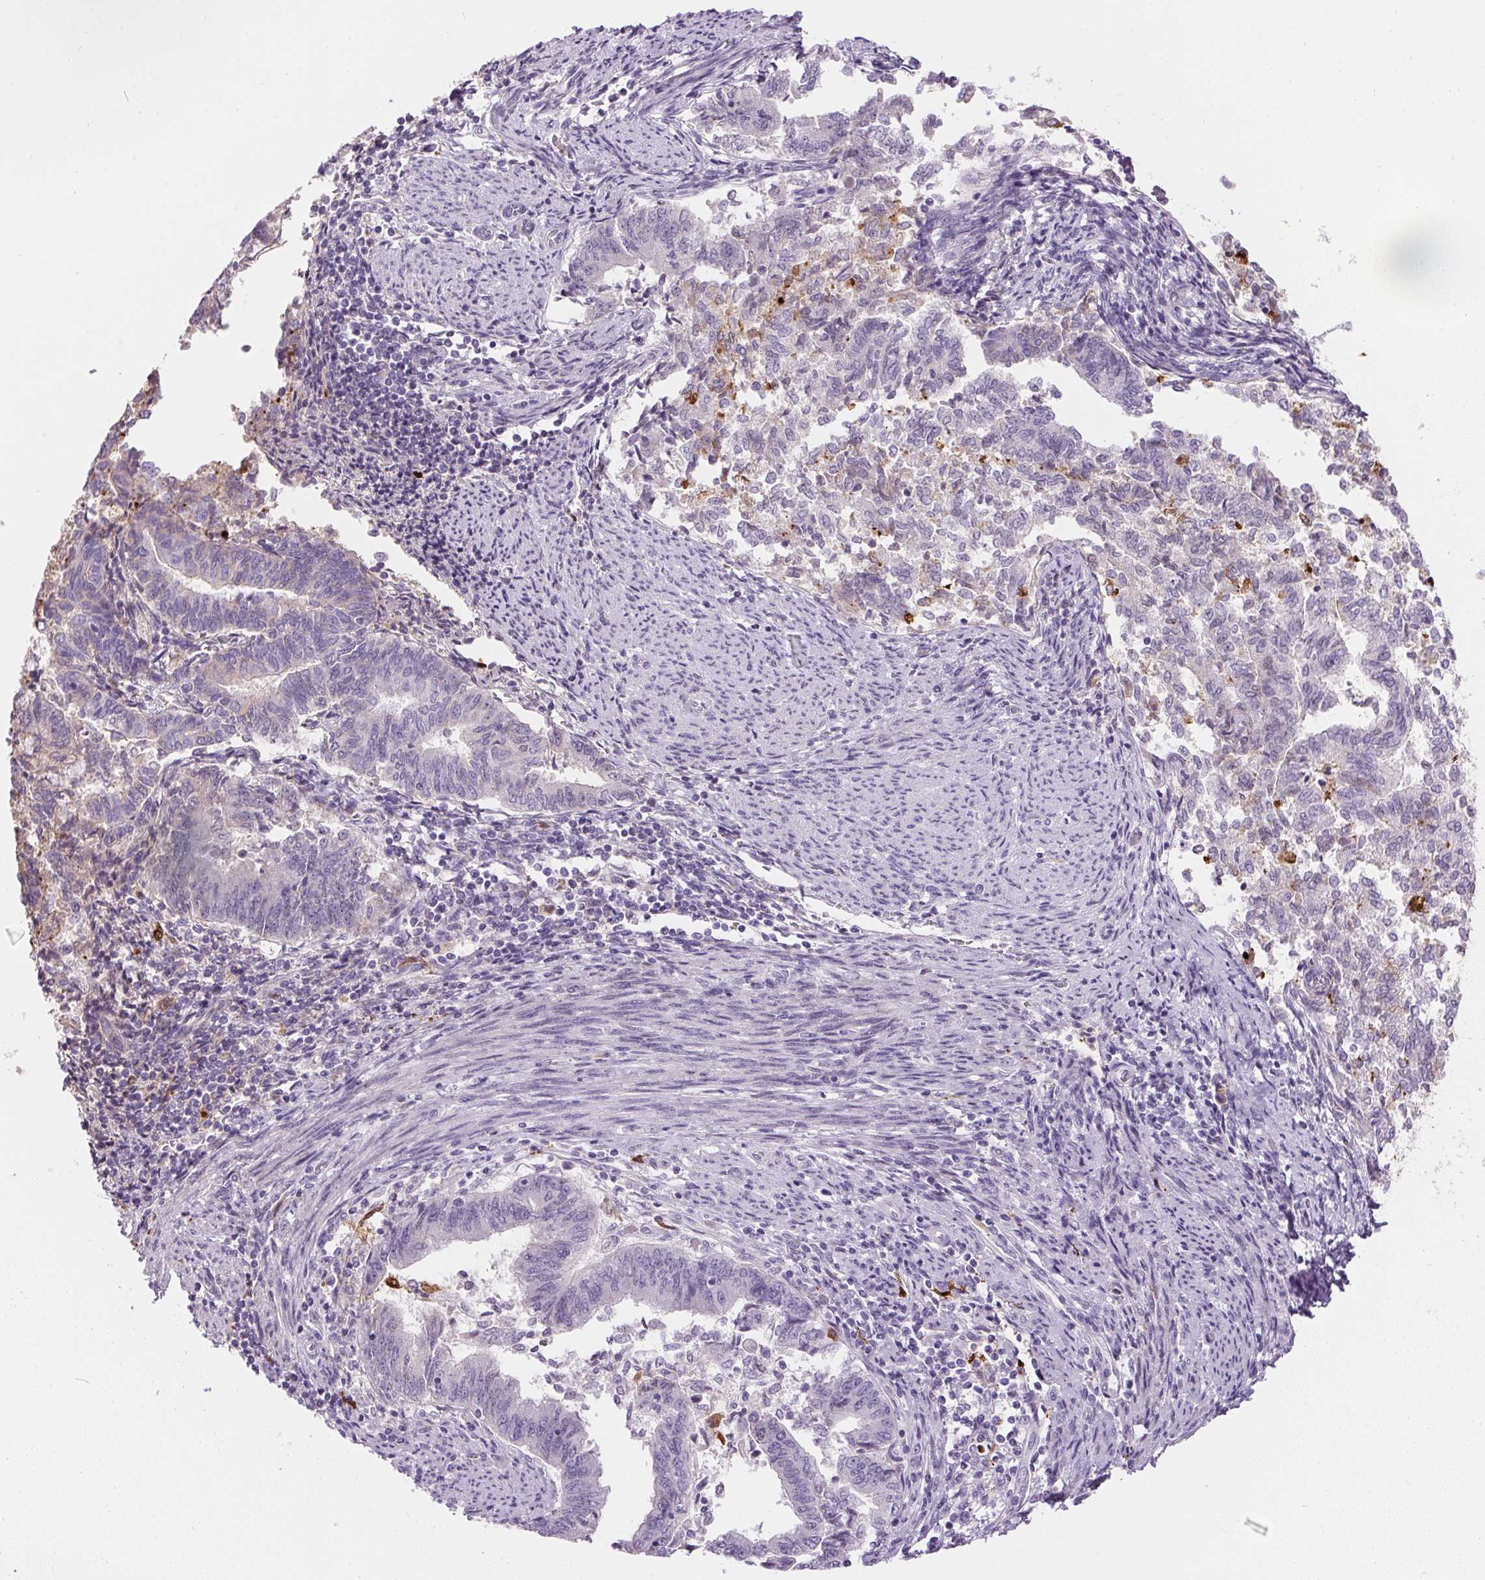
{"staining": {"intensity": "negative", "quantity": "none", "location": "none"}, "tissue": "endometrial cancer", "cell_type": "Tumor cells", "image_type": "cancer", "snomed": [{"axis": "morphology", "description": "Adenocarcinoma, NOS"}, {"axis": "topography", "description": "Endometrium"}], "caption": "Photomicrograph shows no protein staining in tumor cells of endometrial adenocarcinoma tissue.", "gene": "ORM1", "patient": {"sex": "female", "age": 65}}